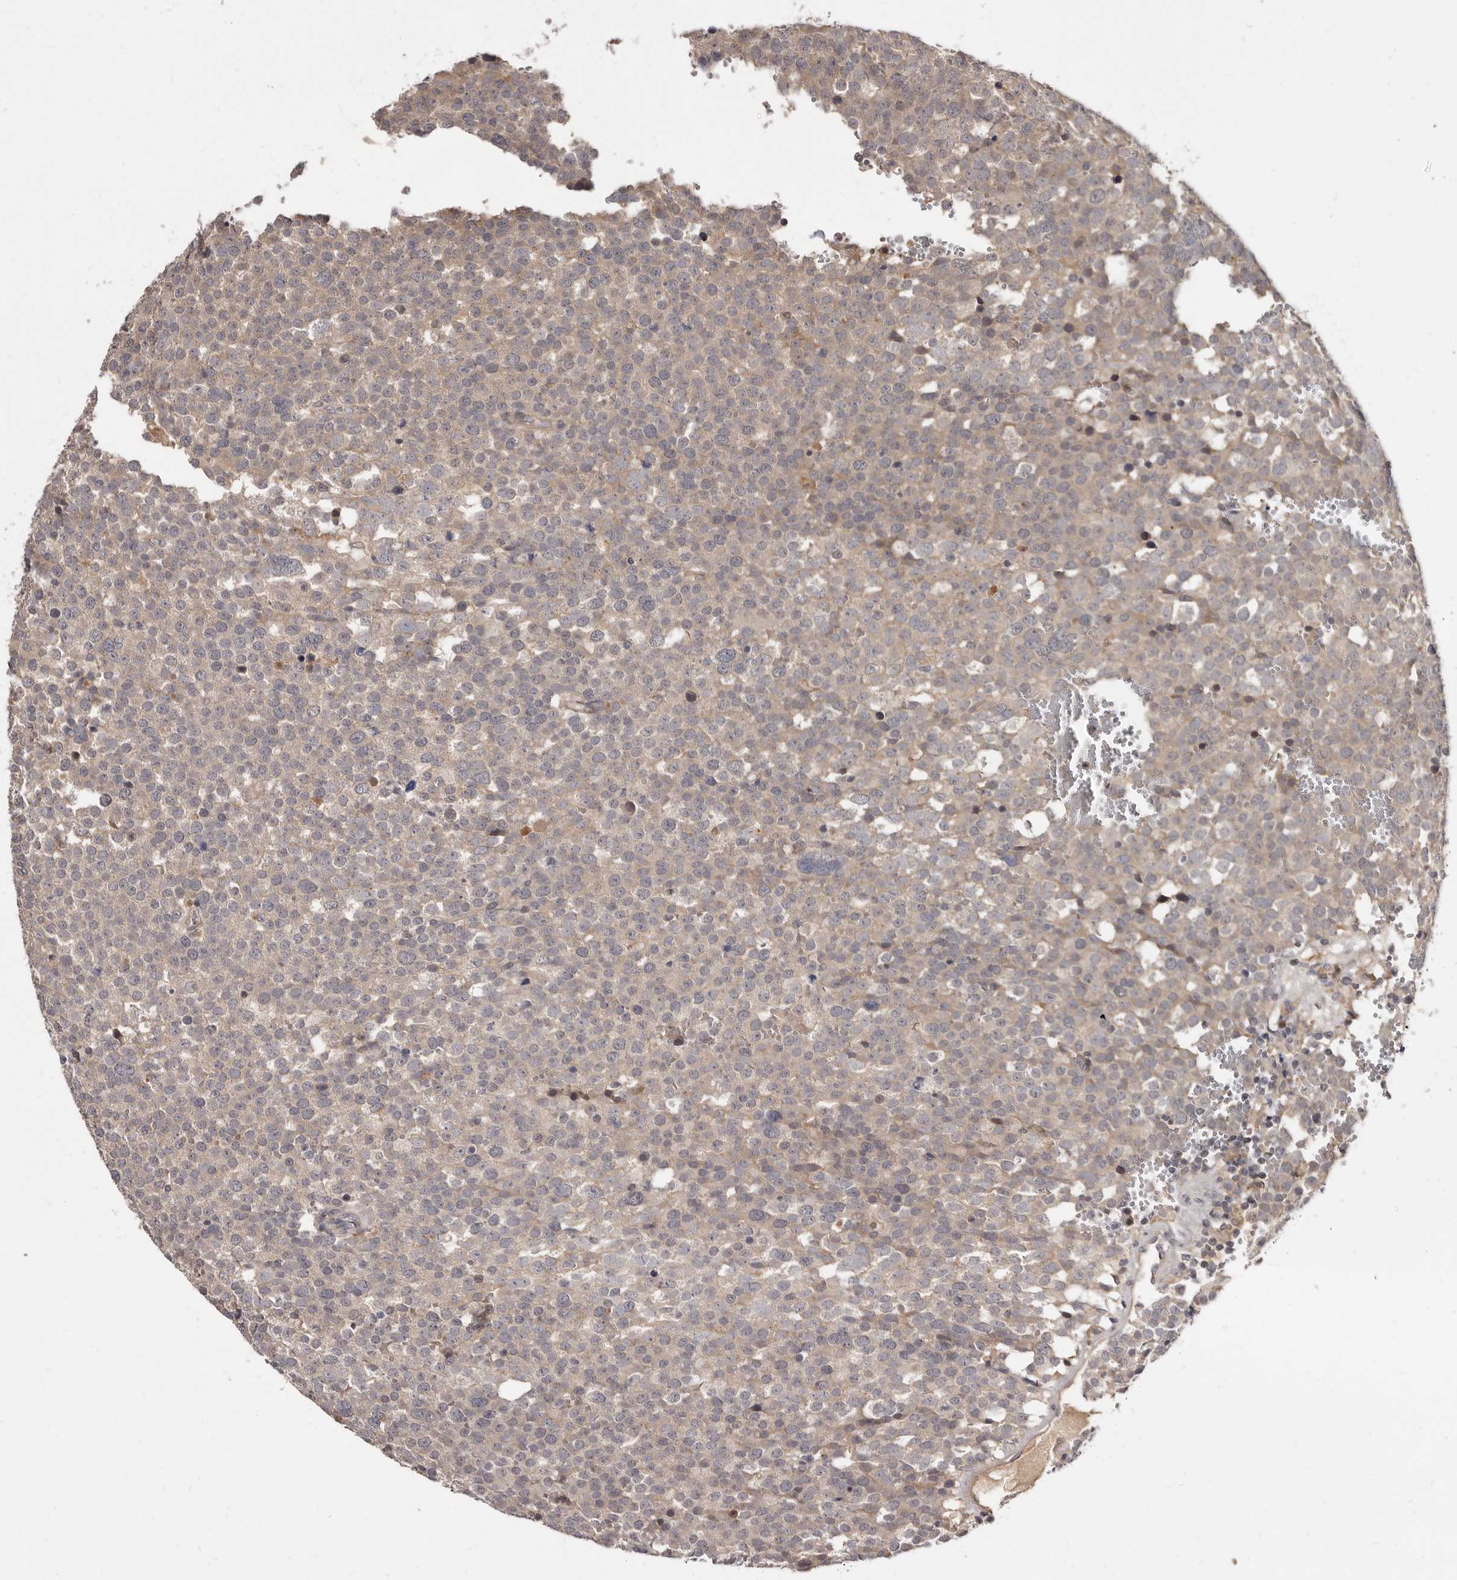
{"staining": {"intensity": "weak", "quantity": "25%-75%", "location": "cytoplasmic/membranous"}, "tissue": "testis cancer", "cell_type": "Tumor cells", "image_type": "cancer", "snomed": [{"axis": "morphology", "description": "Seminoma, NOS"}, {"axis": "topography", "description": "Testis"}], "caption": "The image reveals immunohistochemical staining of testis cancer. There is weak cytoplasmic/membranous positivity is seen in about 25%-75% of tumor cells. Nuclei are stained in blue.", "gene": "INAVA", "patient": {"sex": "male", "age": 71}}